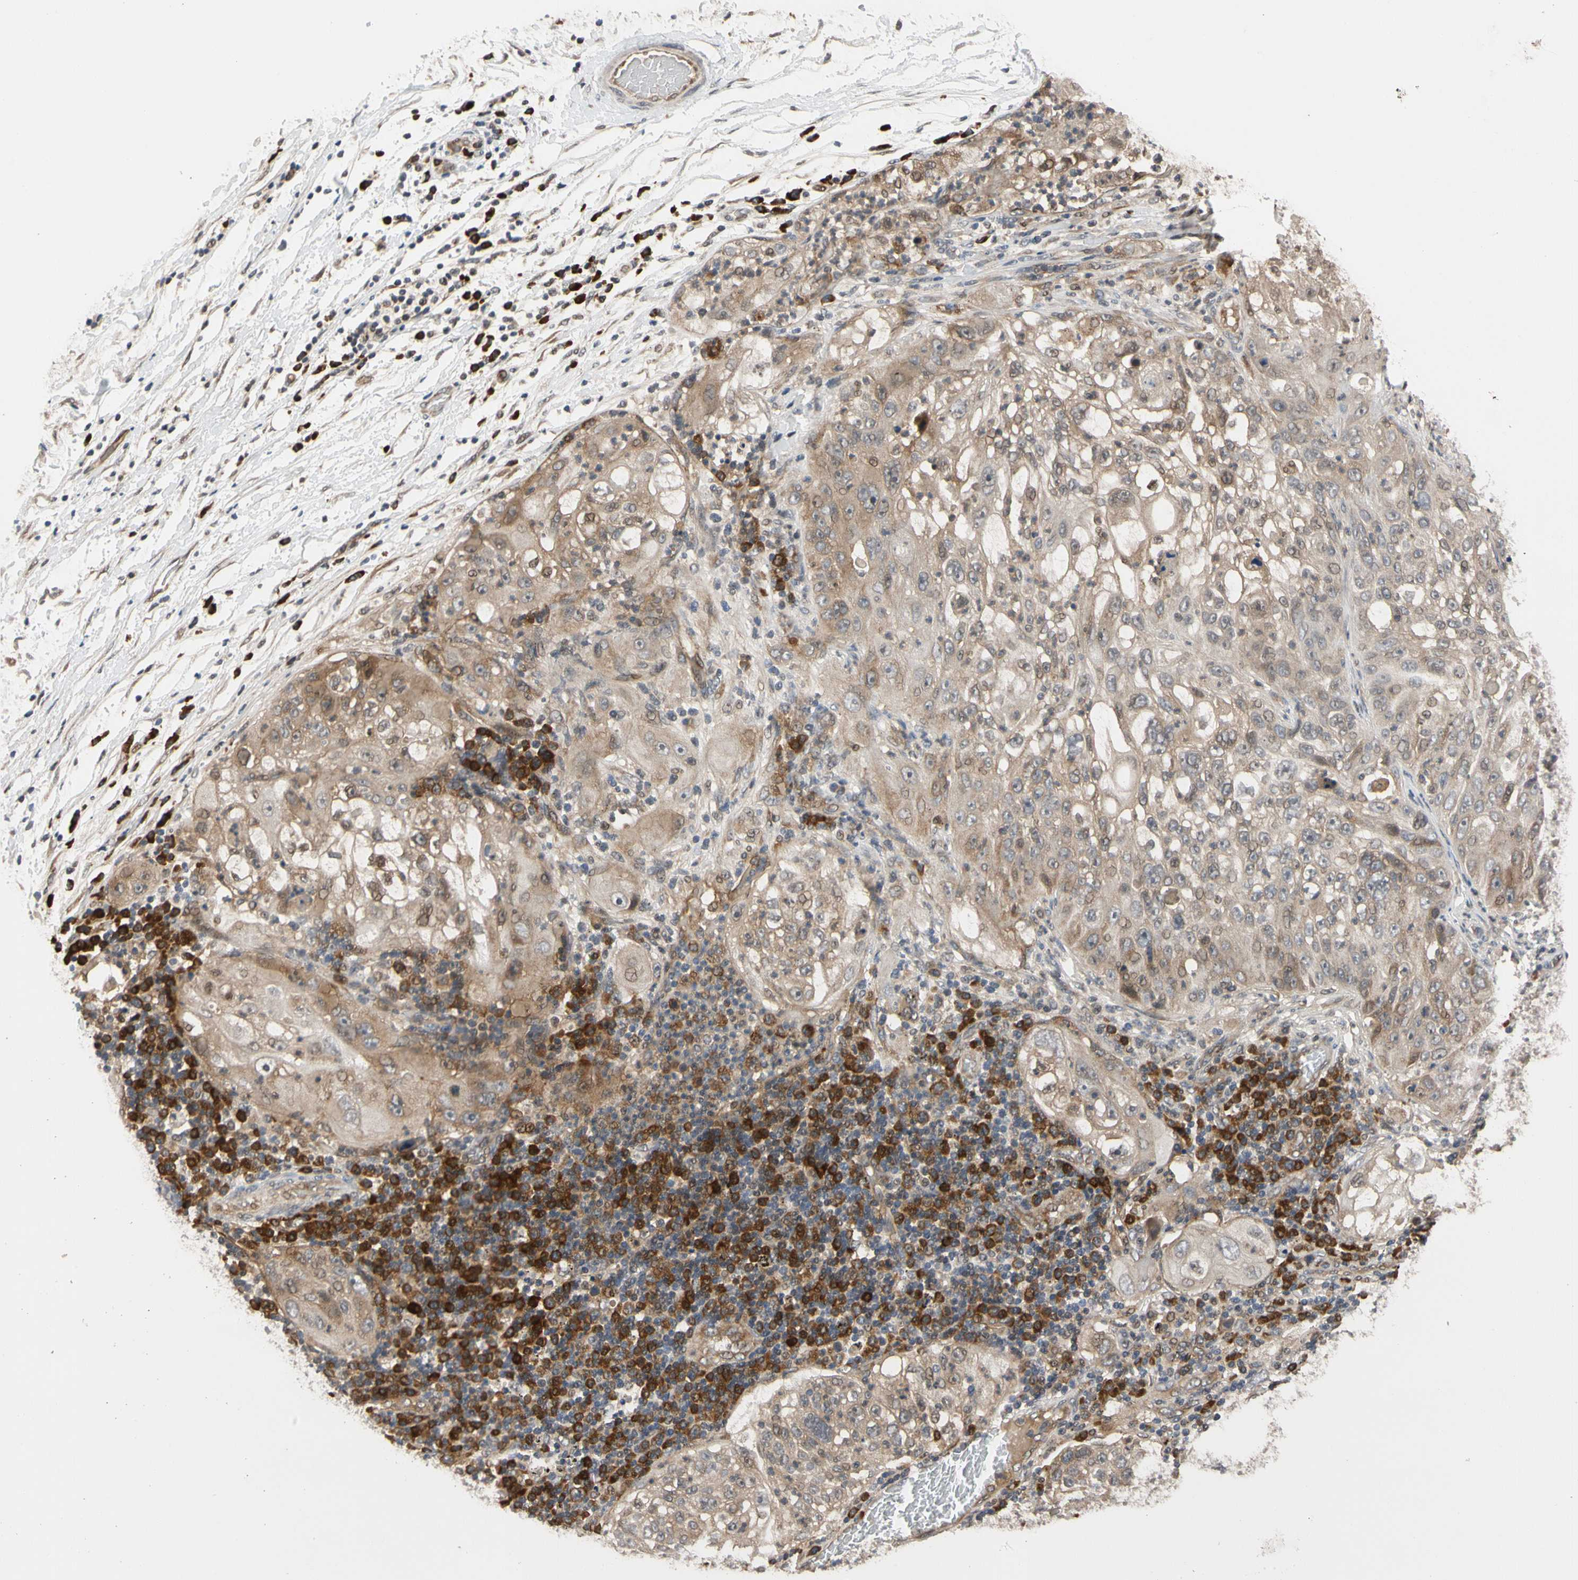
{"staining": {"intensity": "weak", "quantity": ">75%", "location": "cytoplasmic/membranous"}, "tissue": "lung cancer", "cell_type": "Tumor cells", "image_type": "cancer", "snomed": [{"axis": "morphology", "description": "Inflammation, NOS"}, {"axis": "morphology", "description": "Squamous cell carcinoma, NOS"}, {"axis": "topography", "description": "Lymph node"}, {"axis": "topography", "description": "Soft tissue"}, {"axis": "topography", "description": "Lung"}], "caption": "This is an image of immunohistochemistry (IHC) staining of lung squamous cell carcinoma, which shows weak positivity in the cytoplasmic/membranous of tumor cells.", "gene": "CYTIP", "patient": {"sex": "male", "age": 66}}